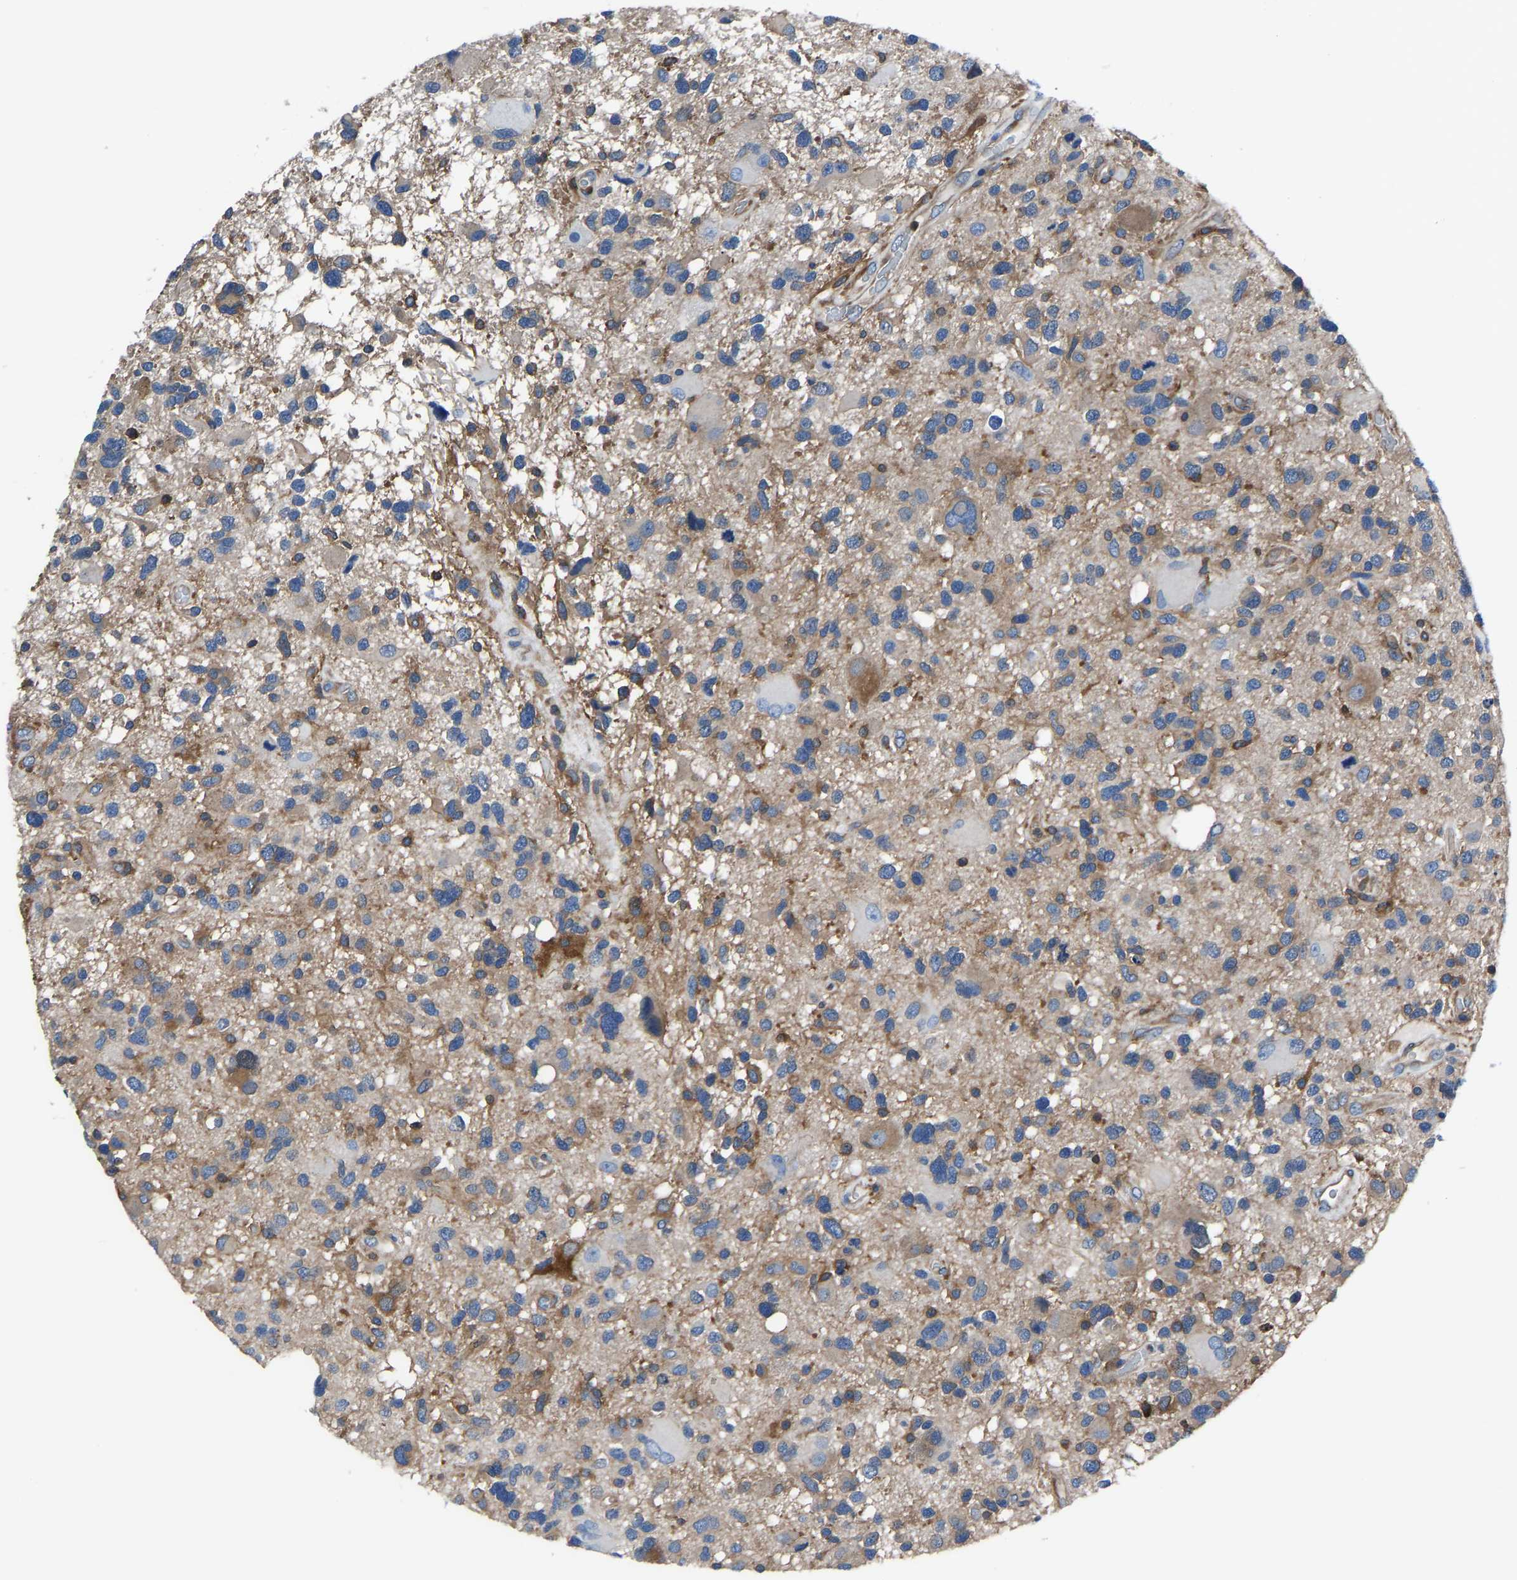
{"staining": {"intensity": "moderate", "quantity": ">75%", "location": "cytoplasmic/membranous"}, "tissue": "glioma", "cell_type": "Tumor cells", "image_type": "cancer", "snomed": [{"axis": "morphology", "description": "Glioma, malignant, High grade"}, {"axis": "topography", "description": "Brain"}], "caption": "The photomicrograph reveals immunohistochemical staining of malignant glioma (high-grade). There is moderate cytoplasmic/membranous expression is present in approximately >75% of tumor cells.", "gene": "PRKAR1A", "patient": {"sex": "male", "age": 33}}